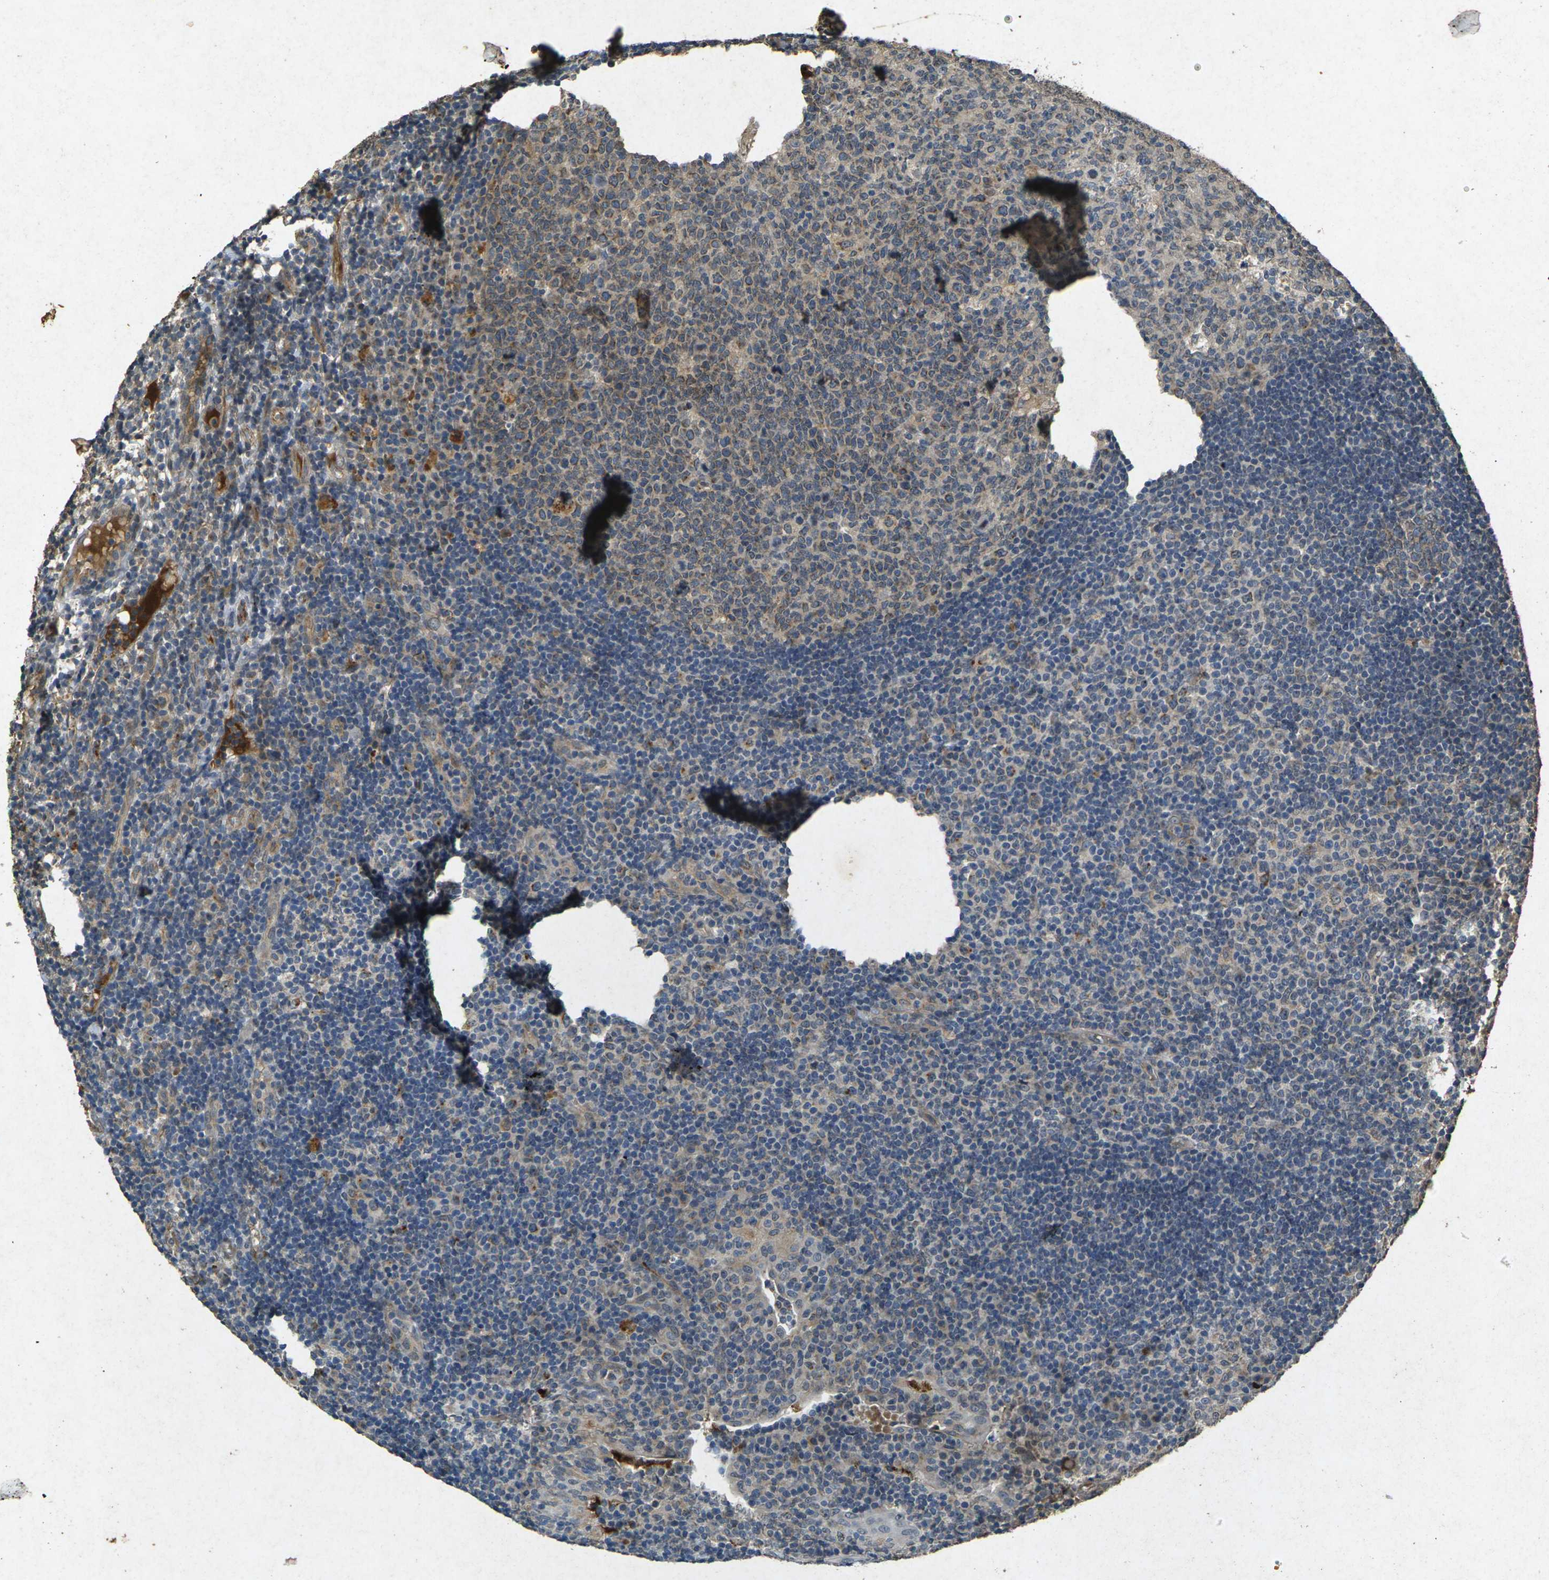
{"staining": {"intensity": "moderate", "quantity": "25%-75%", "location": "cytoplasmic/membranous"}, "tissue": "tonsil", "cell_type": "Germinal center cells", "image_type": "normal", "snomed": [{"axis": "morphology", "description": "Normal tissue, NOS"}, {"axis": "topography", "description": "Tonsil"}], "caption": "Benign tonsil reveals moderate cytoplasmic/membranous expression in approximately 25%-75% of germinal center cells The protein is shown in brown color, while the nuclei are stained blue..", "gene": "RGMA", "patient": {"sex": "female", "age": 40}}